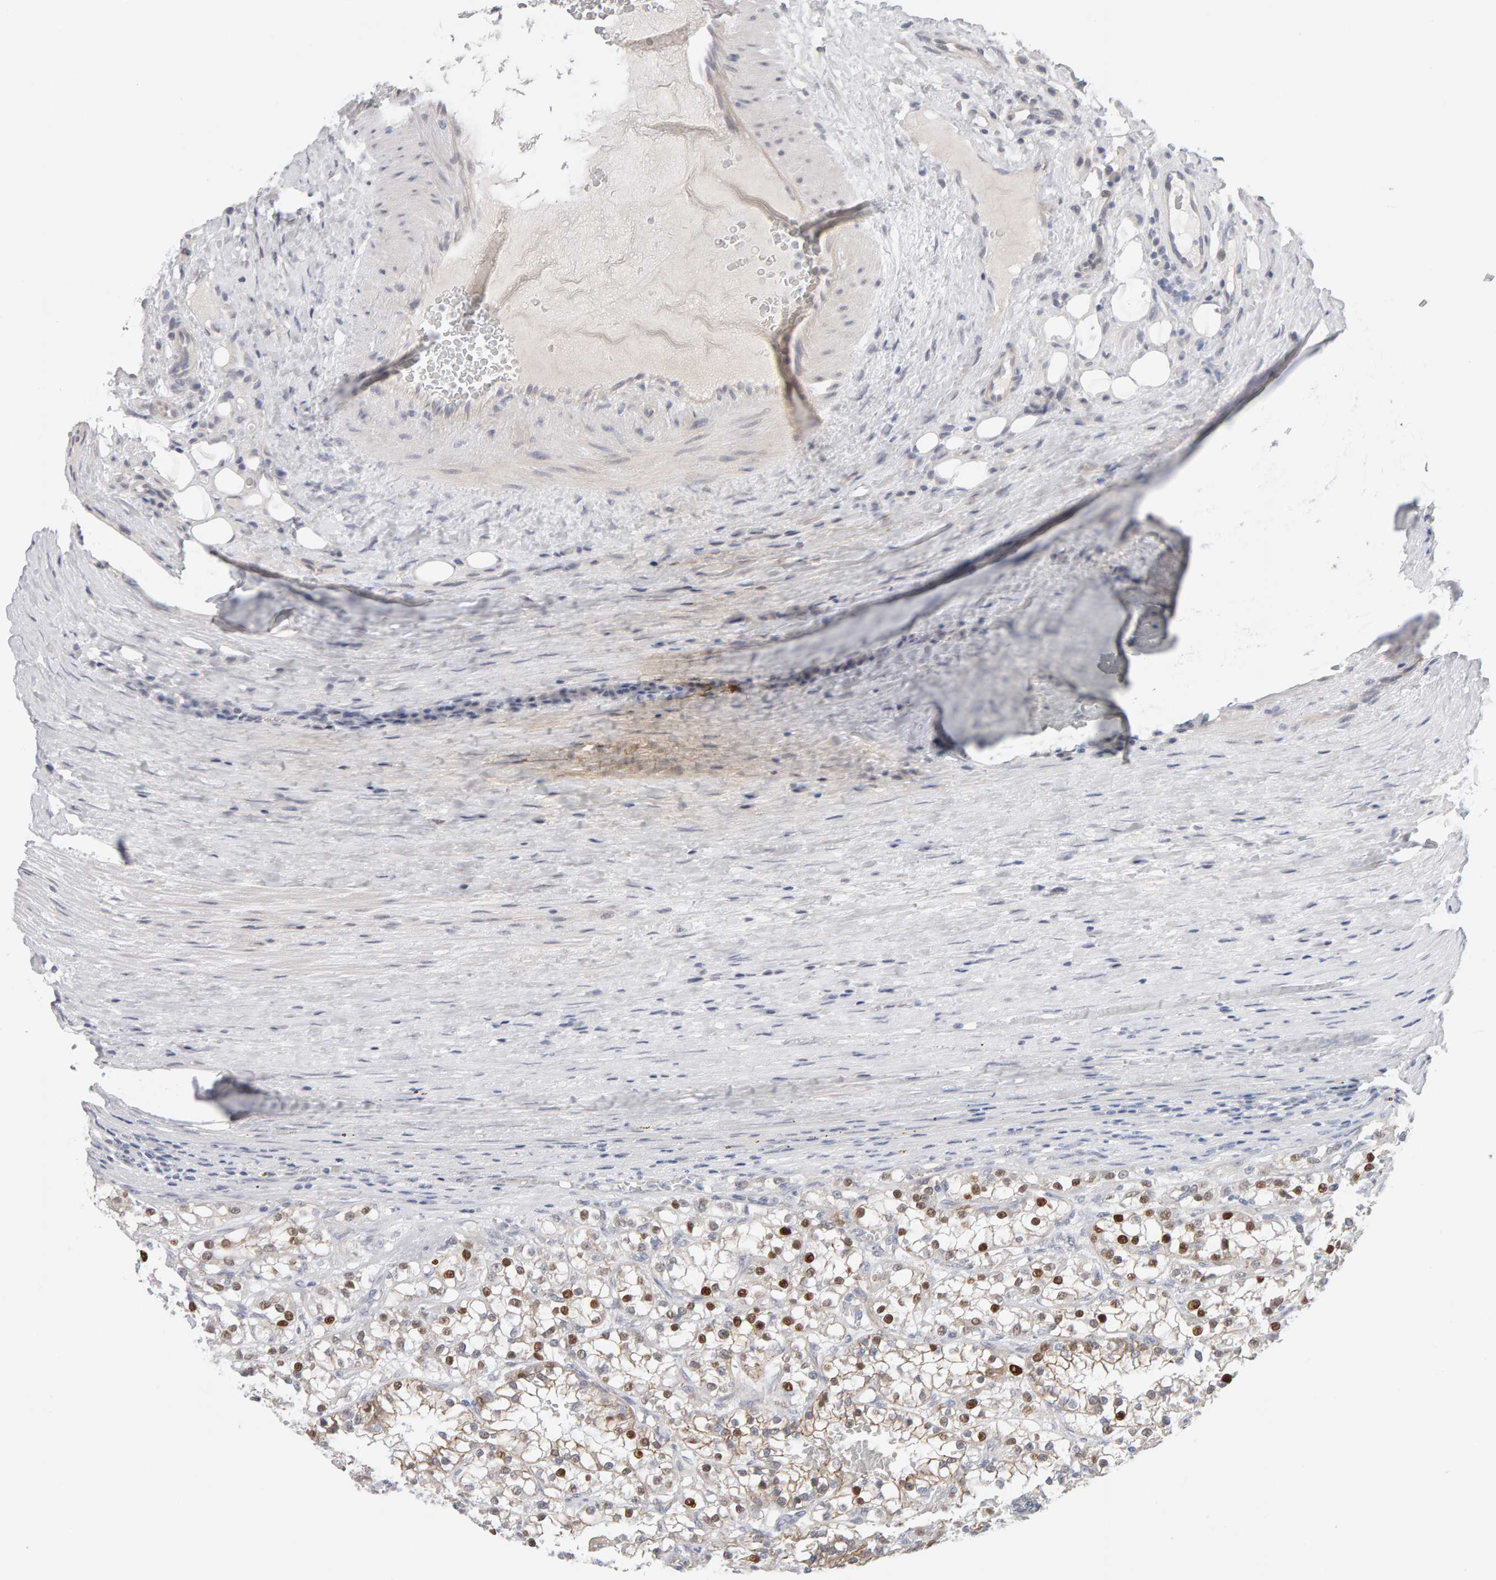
{"staining": {"intensity": "moderate", "quantity": ">75%", "location": "nuclear"}, "tissue": "renal cancer", "cell_type": "Tumor cells", "image_type": "cancer", "snomed": [{"axis": "morphology", "description": "Adenocarcinoma, NOS"}, {"axis": "topography", "description": "Kidney"}], "caption": "Immunohistochemical staining of human renal cancer (adenocarcinoma) shows medium levels of moderate nuclear protein expression in approximately >75% of tumor cells. (DAB (3,3'-diaminobenzidine) = brown stain, brightfield microscopy at high magnification).", "gene": "HNF4A", "patient": {"sex": "female", "age": 52}}